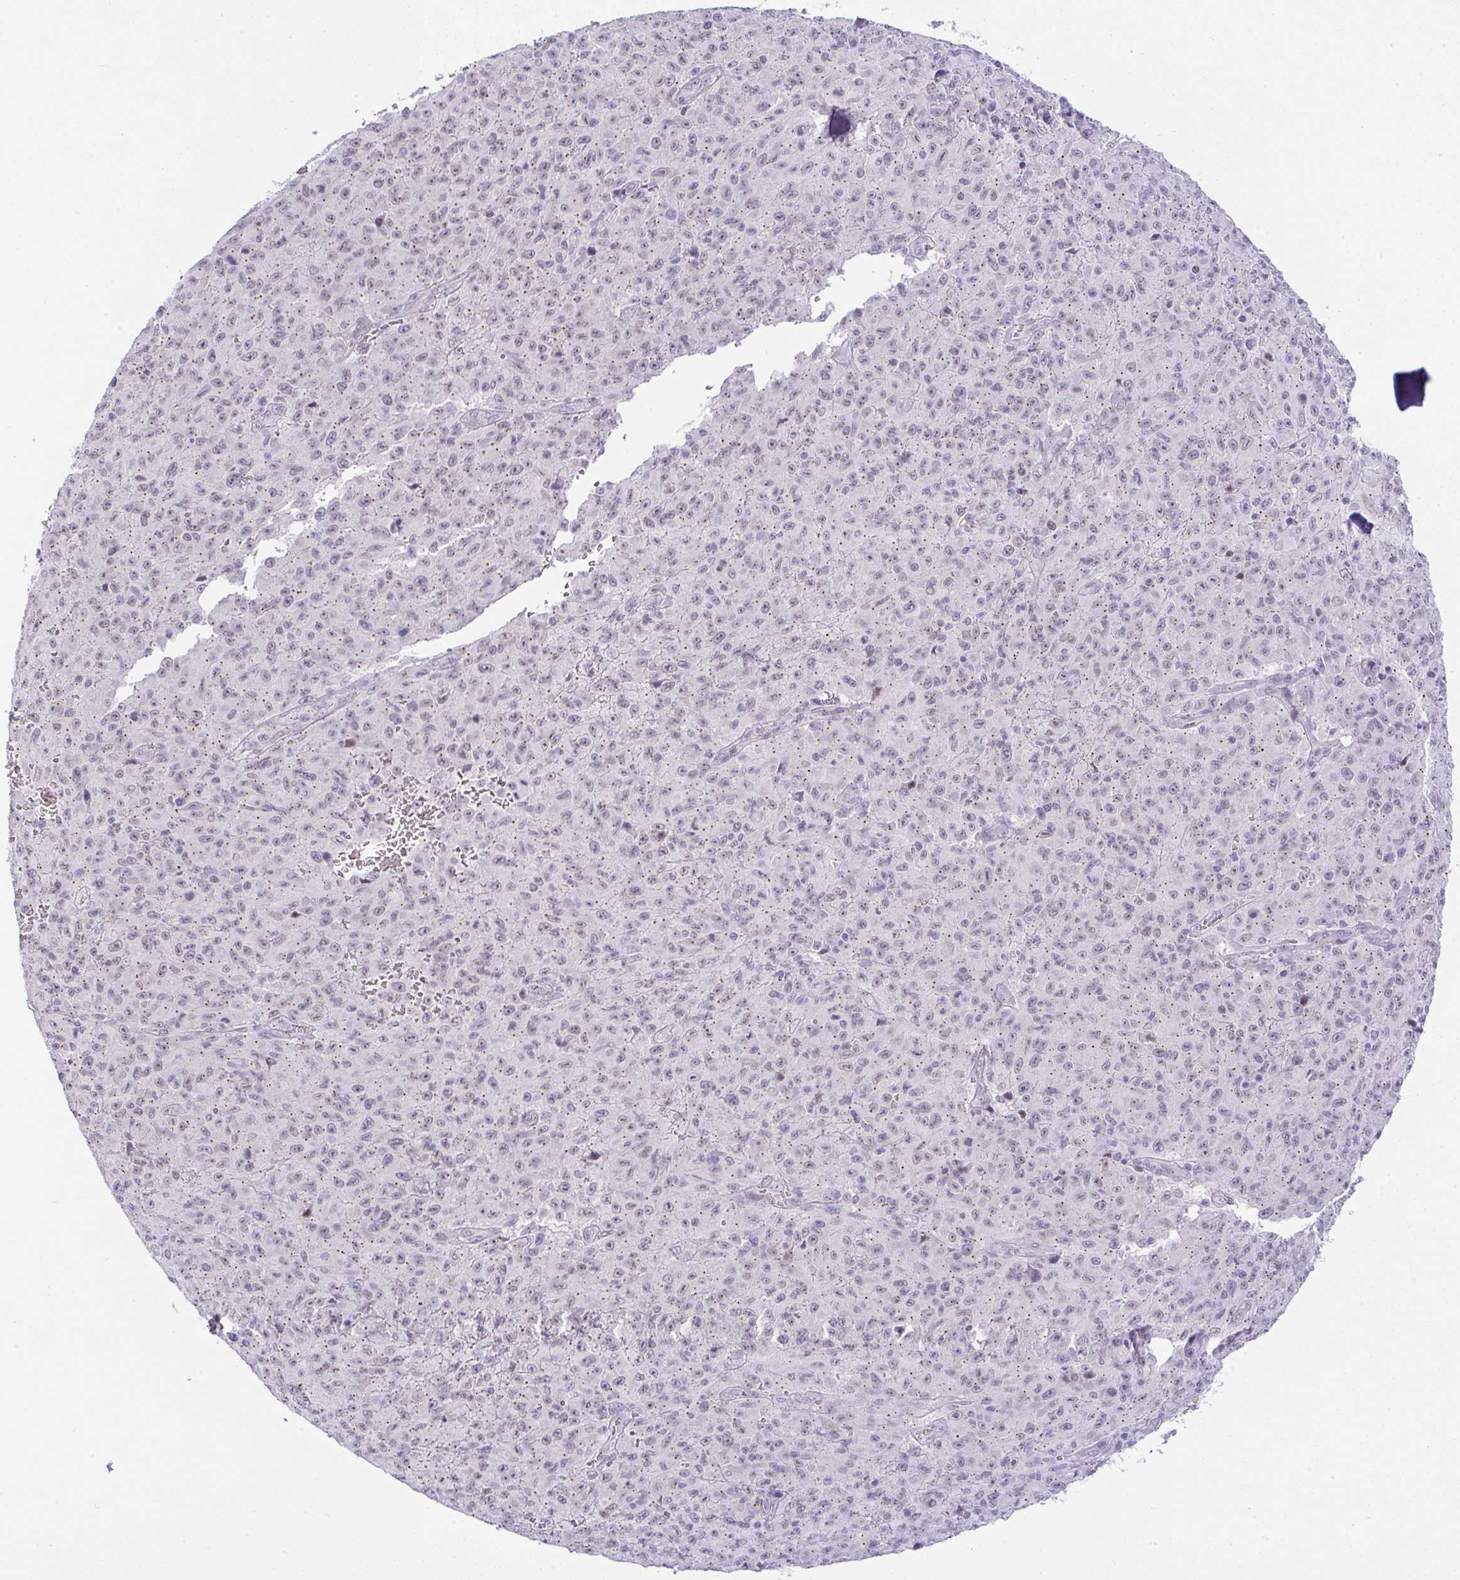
{"staining": {"intensity": "weak", "quantity": "25%-75%", "location": "cytoplasmic/membranous"}, "tissue": "melanoma", "cell_type": "Tumor cells", "image_type": "cancer", "snomed": [{"axis": "morphology", "description": "Malignant melanoma, NOS"}, {"axis": "topography", "description": "Skin"}], "caption": "A histopathology image showing weak cytoplasmic/membranous positivity in approximately 25%-75% of tumor cells in melanoma, as visualized by brown immunohistochemical staining.", "gene": "FAM177A1", "patient": {"sex": "male", "age": 46}}